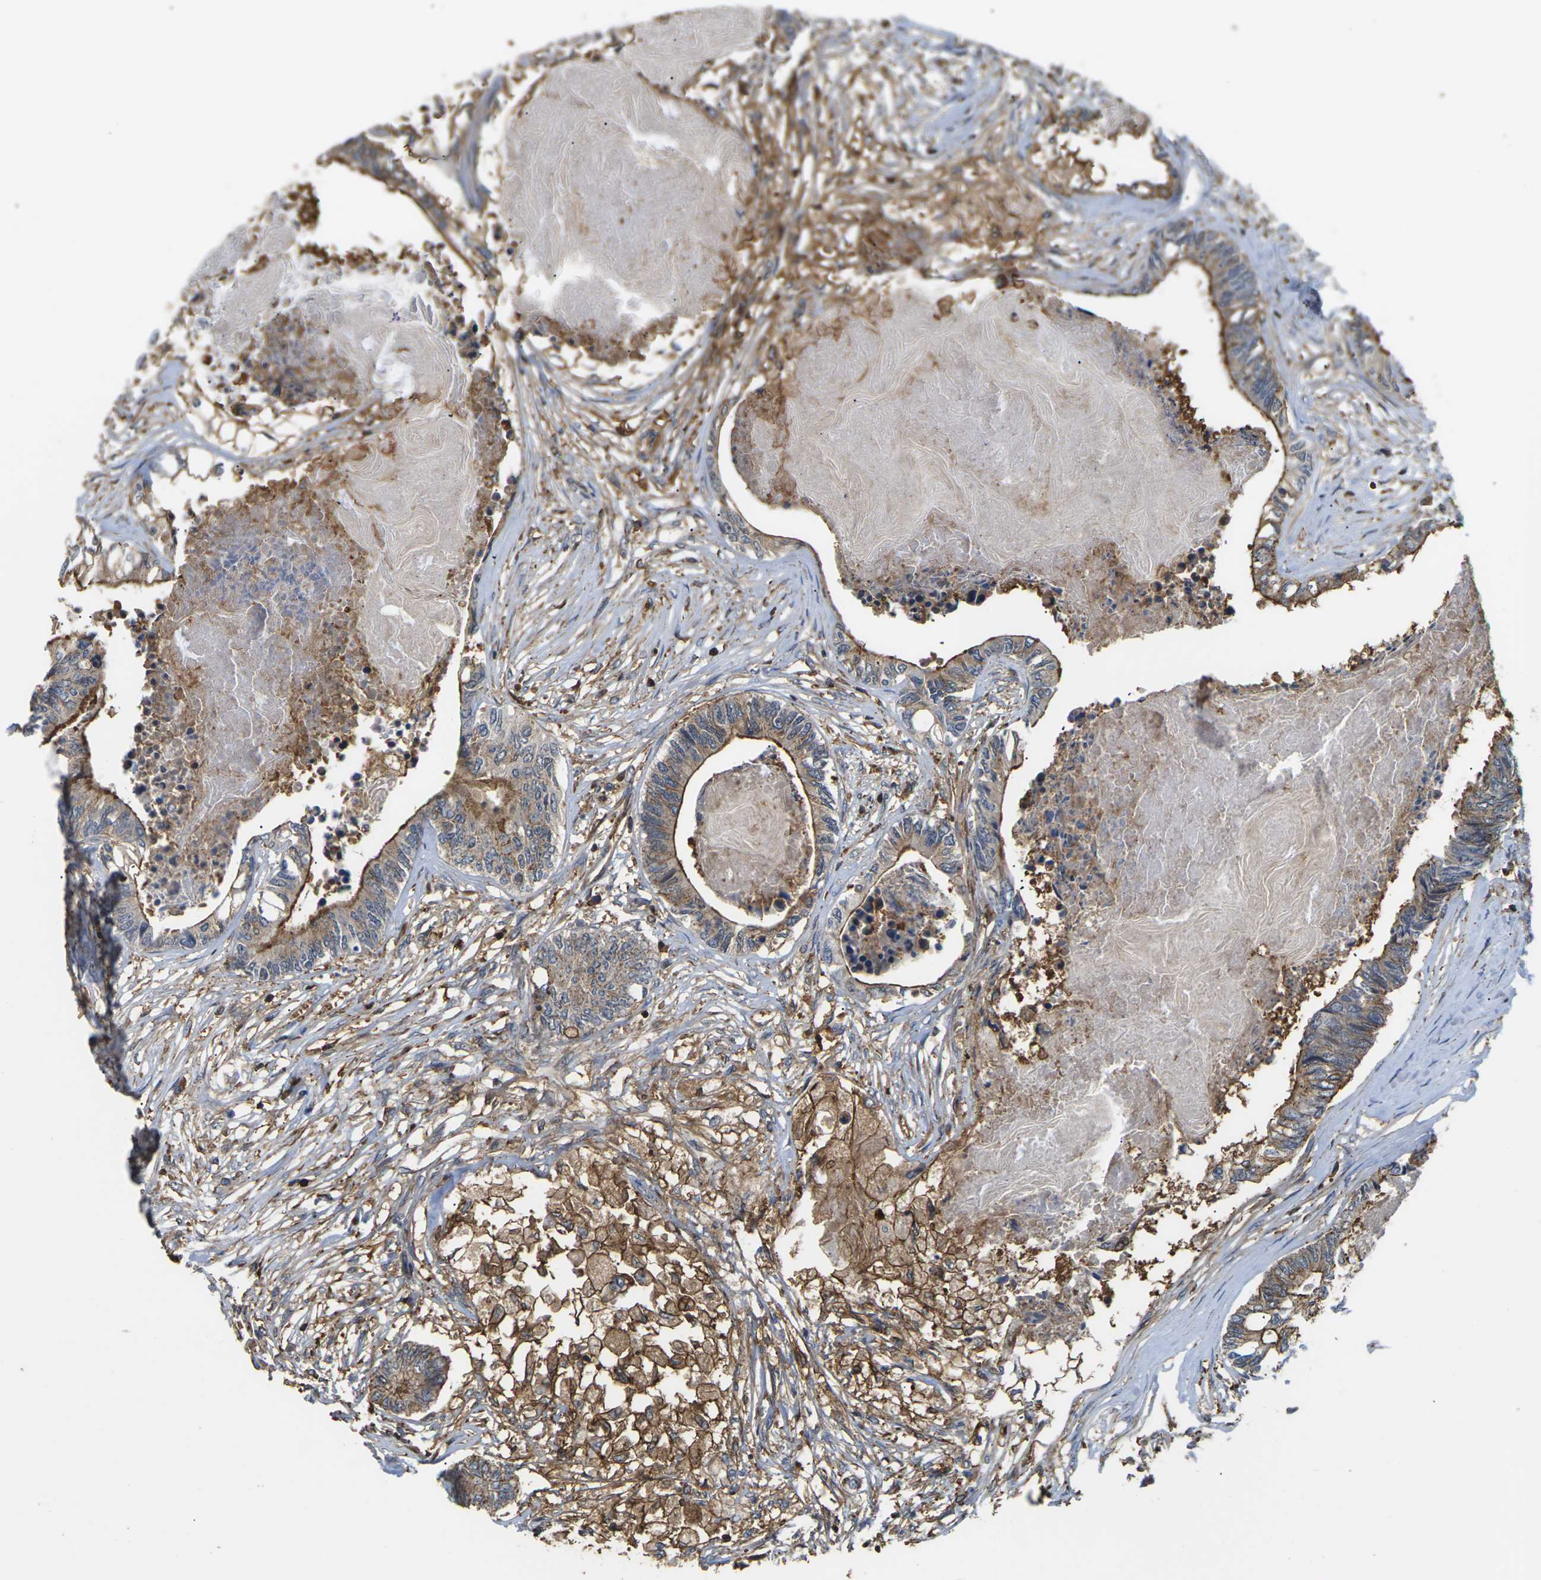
{"staining": {"intensity": "moderate", "quantity": ">75%", "location": "cytoplasmic/membranous"}, "tissue": "colorectal cancer", "cell_type": "Tumor cells", "image_type": "cancer", "snomed": [{"axis": "morphology", "description": "Adenocarcinoma, NOS"}, {"axis": "topography", "description": "Rectum"}], "caption": "An immunohistochemistry (IHC) photomicrograph of tumor tissue is shown. Protein staining in brown labels moderate cytoplasmic/membranous positivity in colorectal cancer within tumor cells. The staining is performed using DAB (3,3'-diaminobenzidine) brown chromogen to label protein expression. The nuclei are counter-stained blue using hematoxylin.", "gene": "IQGAP1", "patient": {"sex": "male", "age": 63}}